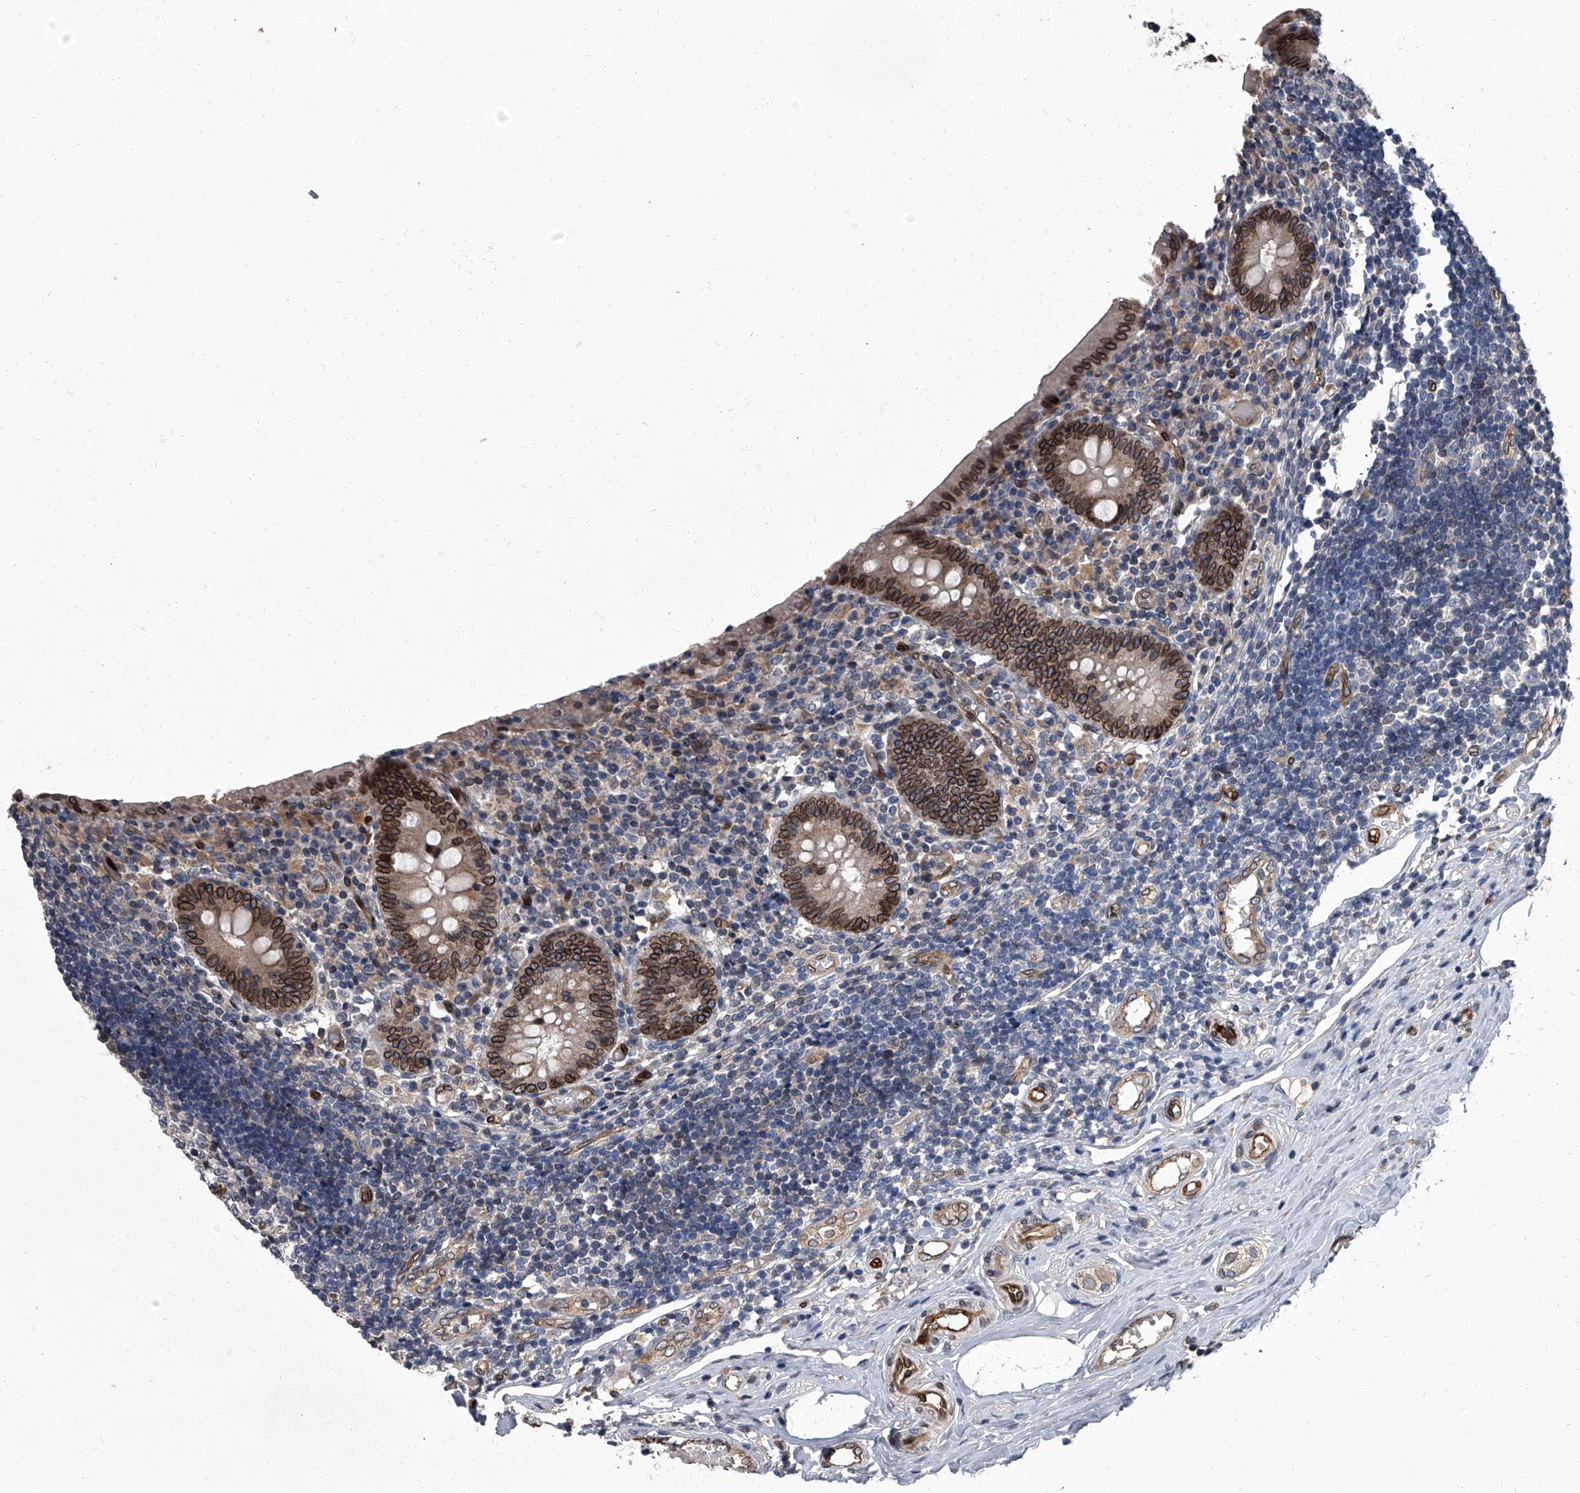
{"staining": {"intensity": "strong", "quantity": ">75%", "location": "cytoplasmic/membranous,nuclear"}, "tissue": "appendix", "cell_type": "Glandular cells", "image_type": "normal", "snomed": [{"axis": "morphology", "description": "Normal tissue, NOS"}, {"axis": "topography", "description": "Appendix"}], "caption": "Appendix stained with immunohistochemistry (IHC) demonstrates strong cytoplasmic/membranous,nuclear expression in about >75% of glandular cells. (Stains: DAB in brown, nuclei in blue, Microscopy: brightfield microscopy at high magnification).", "gene": "LRRC8C", "patient": {"sex": "female", "age": 17}}